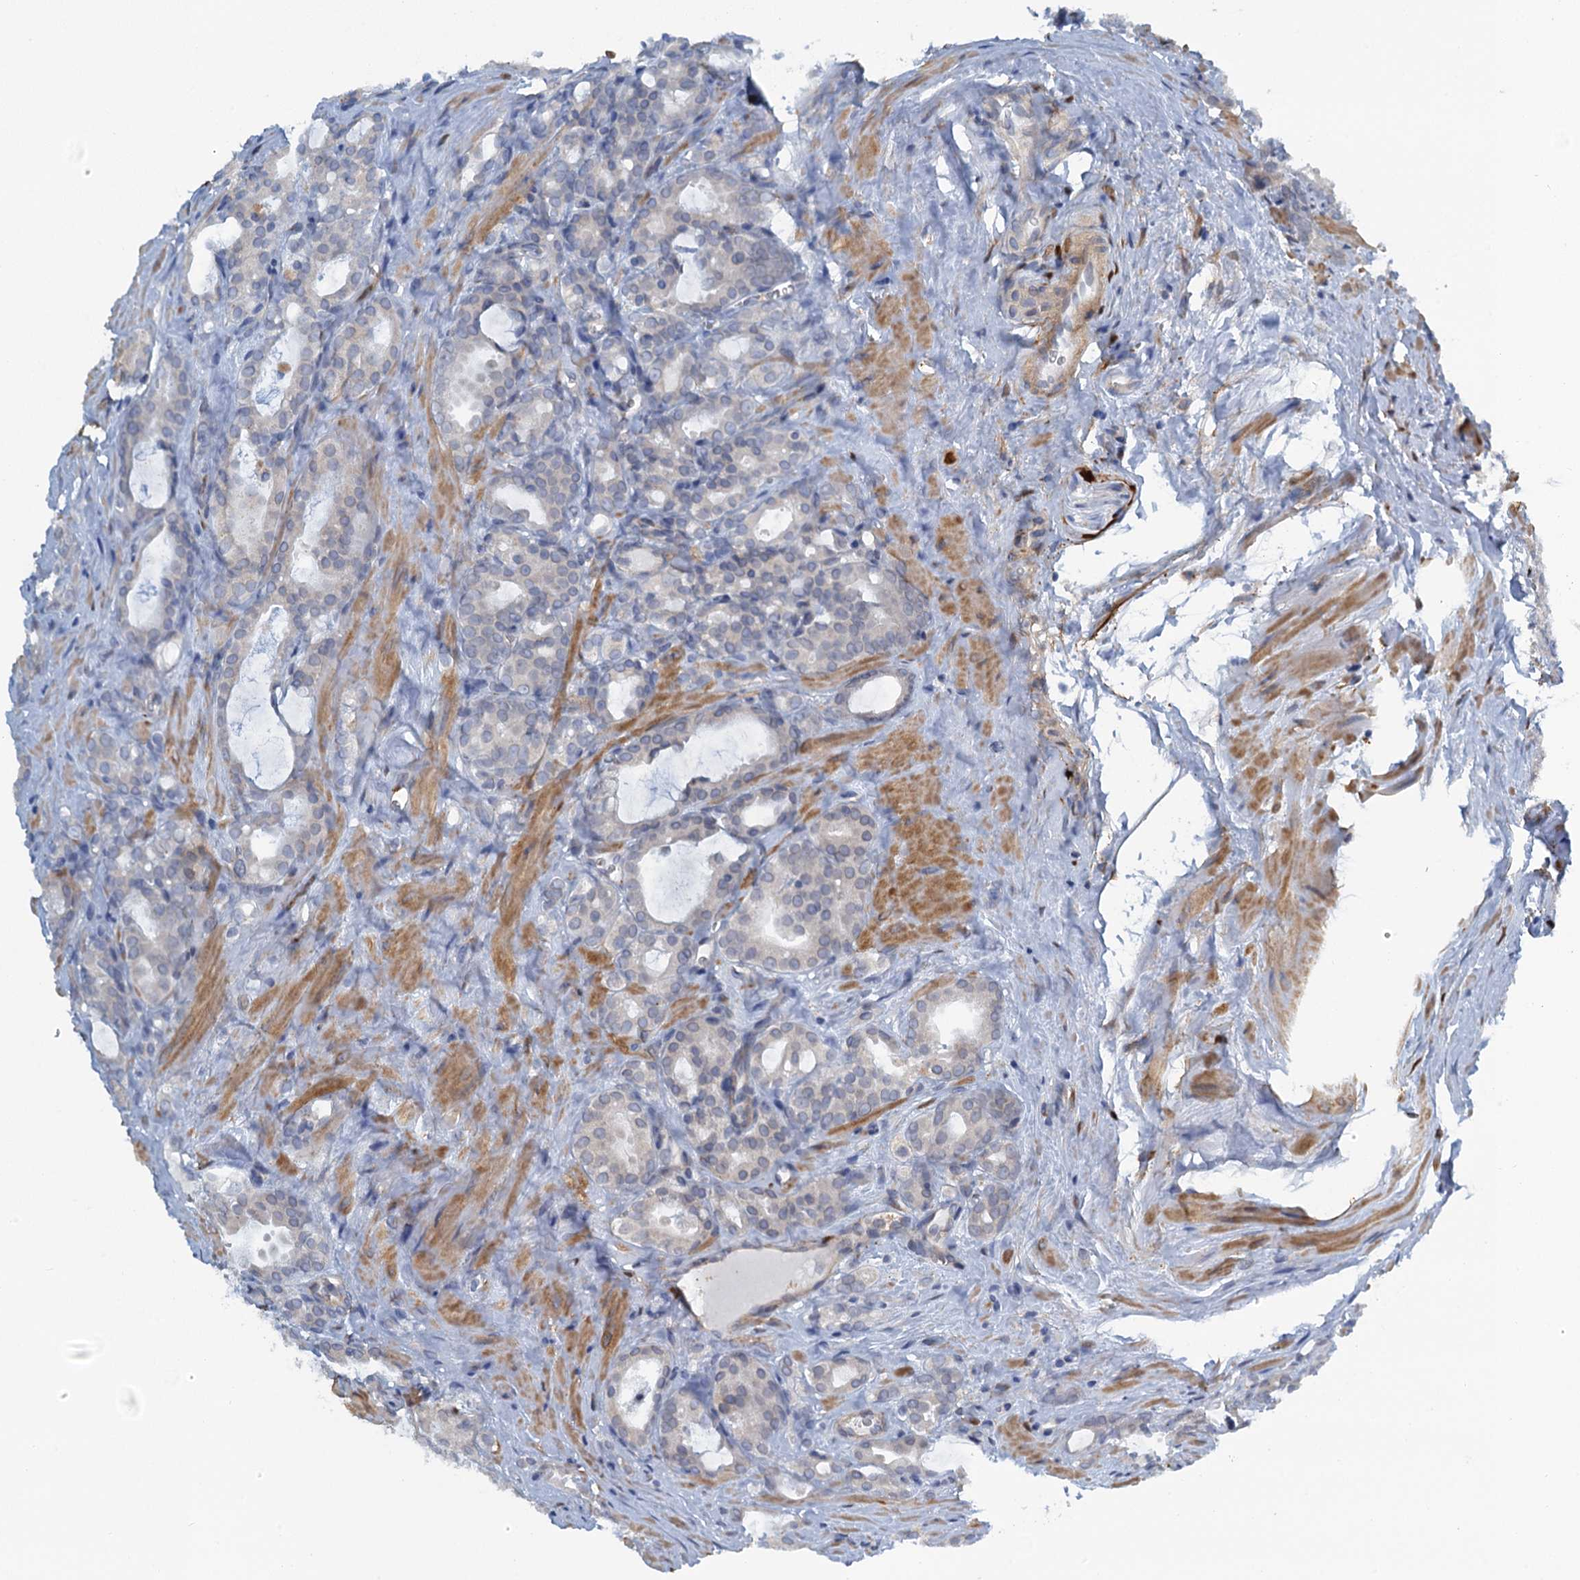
{"staining": {"intensity": "negative", "quantity": "none", "location": "none"}, "tissue": "prostate cancer", "cell_type": "Tumor cells", "image_type": "cancer", "snomed": [{"axis": "morphology", "description": "Adenocarcinoma, High grade"}, {"axis": "topography", "description": "Prostate"}], "caption": "Tumor cells are negative for protein expression in human prostate adenocarcinoma (high-grade). Nuclei are stained in blue.", "gene": "POGLUT3", "patient": {"sex": "male", "age": 72}}